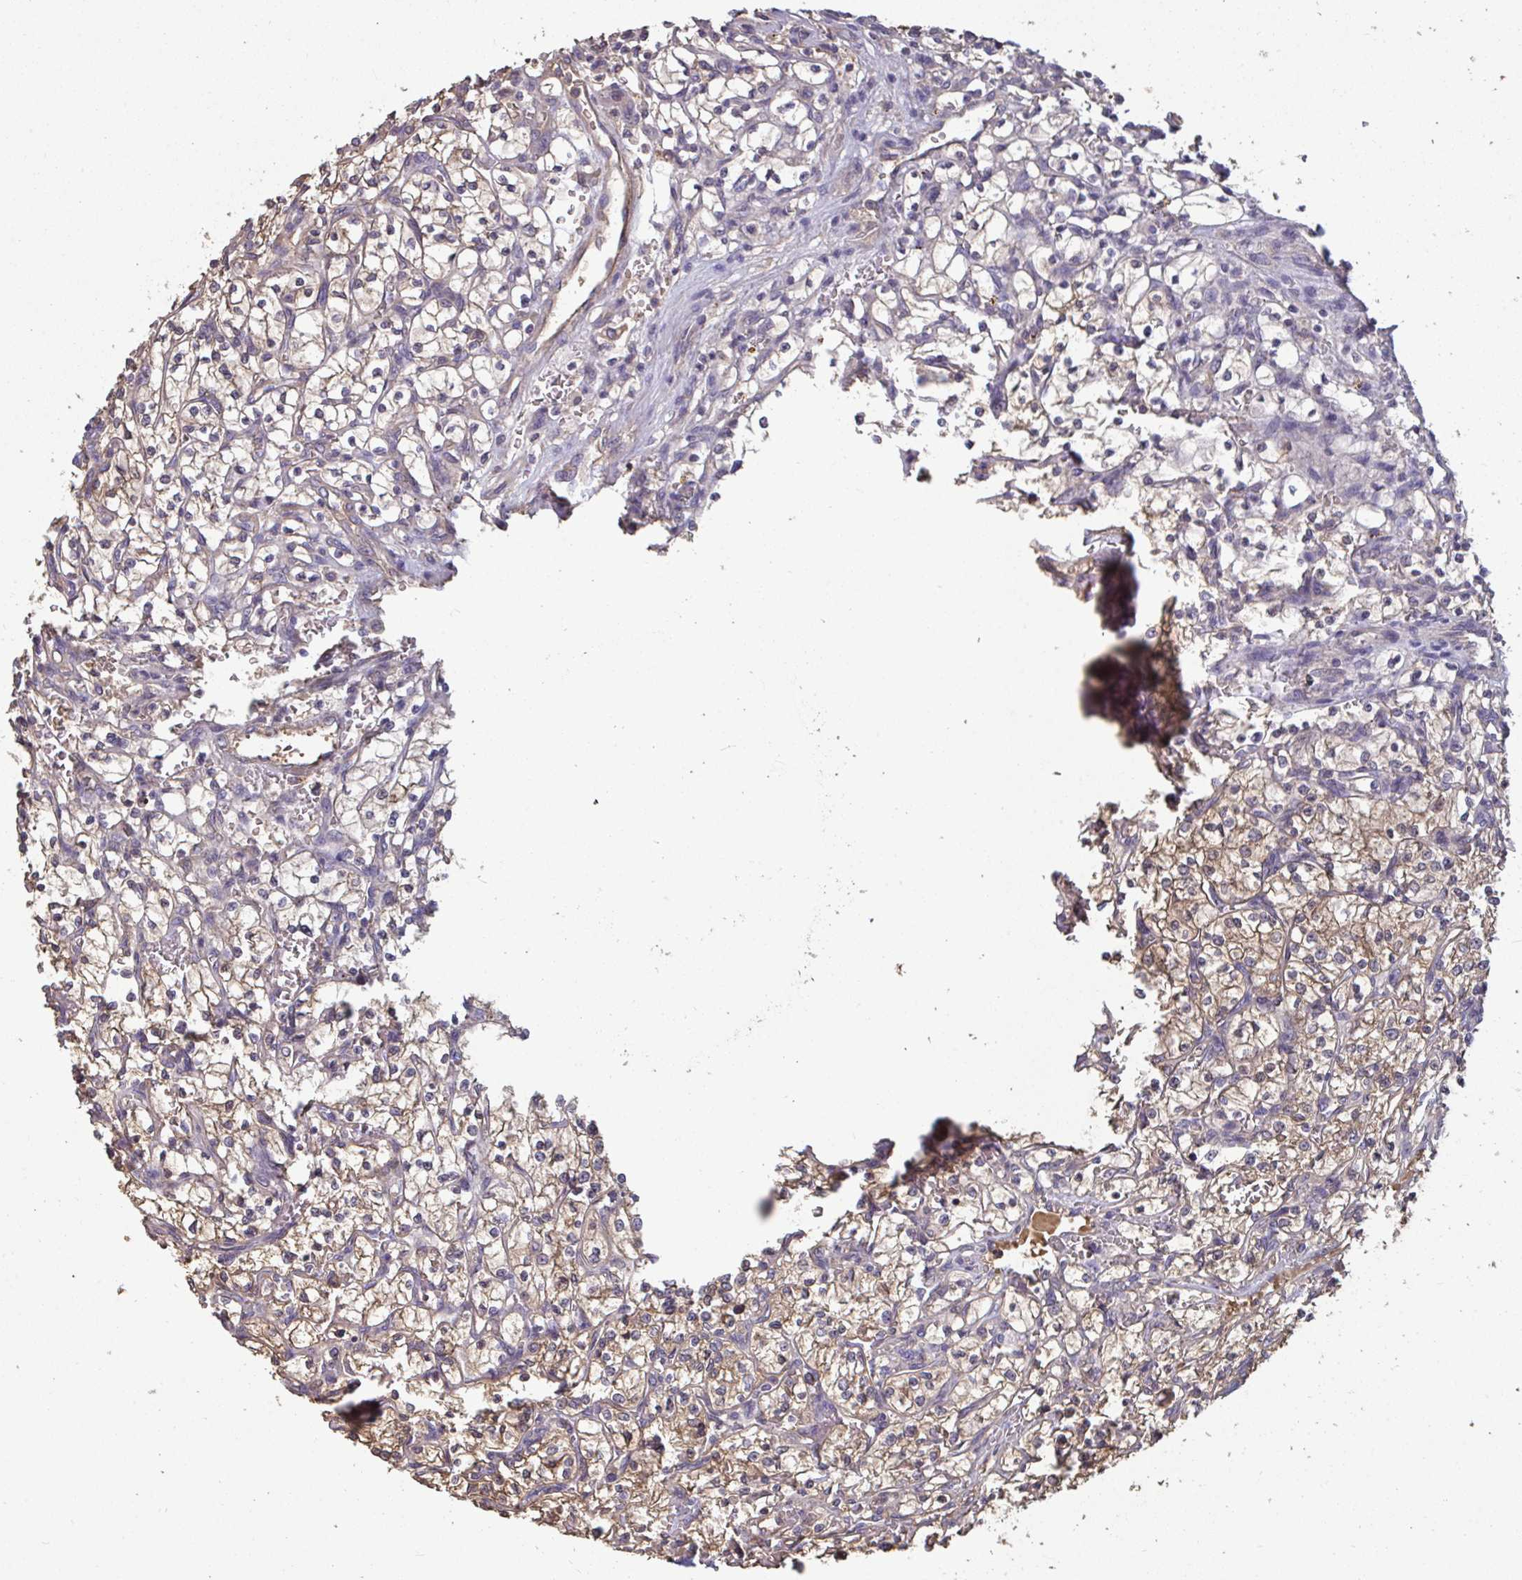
{"staining": {"intensity": "moderate", "quantity": "<25%", "location": "cytoplasmic/membranous"}, "tissue": "renal cancer", "cell_type": "Tumor cells", "image_type": "cancer", "snomed": [{"axis": "morphology", "description": "Adenocarcinoma, NOS"}, {"axis": "topography", "description": "Kidney"}], "caption": "Immunohistochemical staining of human renal cancer displays low levels of moderate cytoplasmic/membranous protein staining in approximately <25% of tumor cells. (DAB IHC with brightfield microscopy, high magnification).", "gene": "TTC9C", "patient": {"sex": "female", "age": 64}}